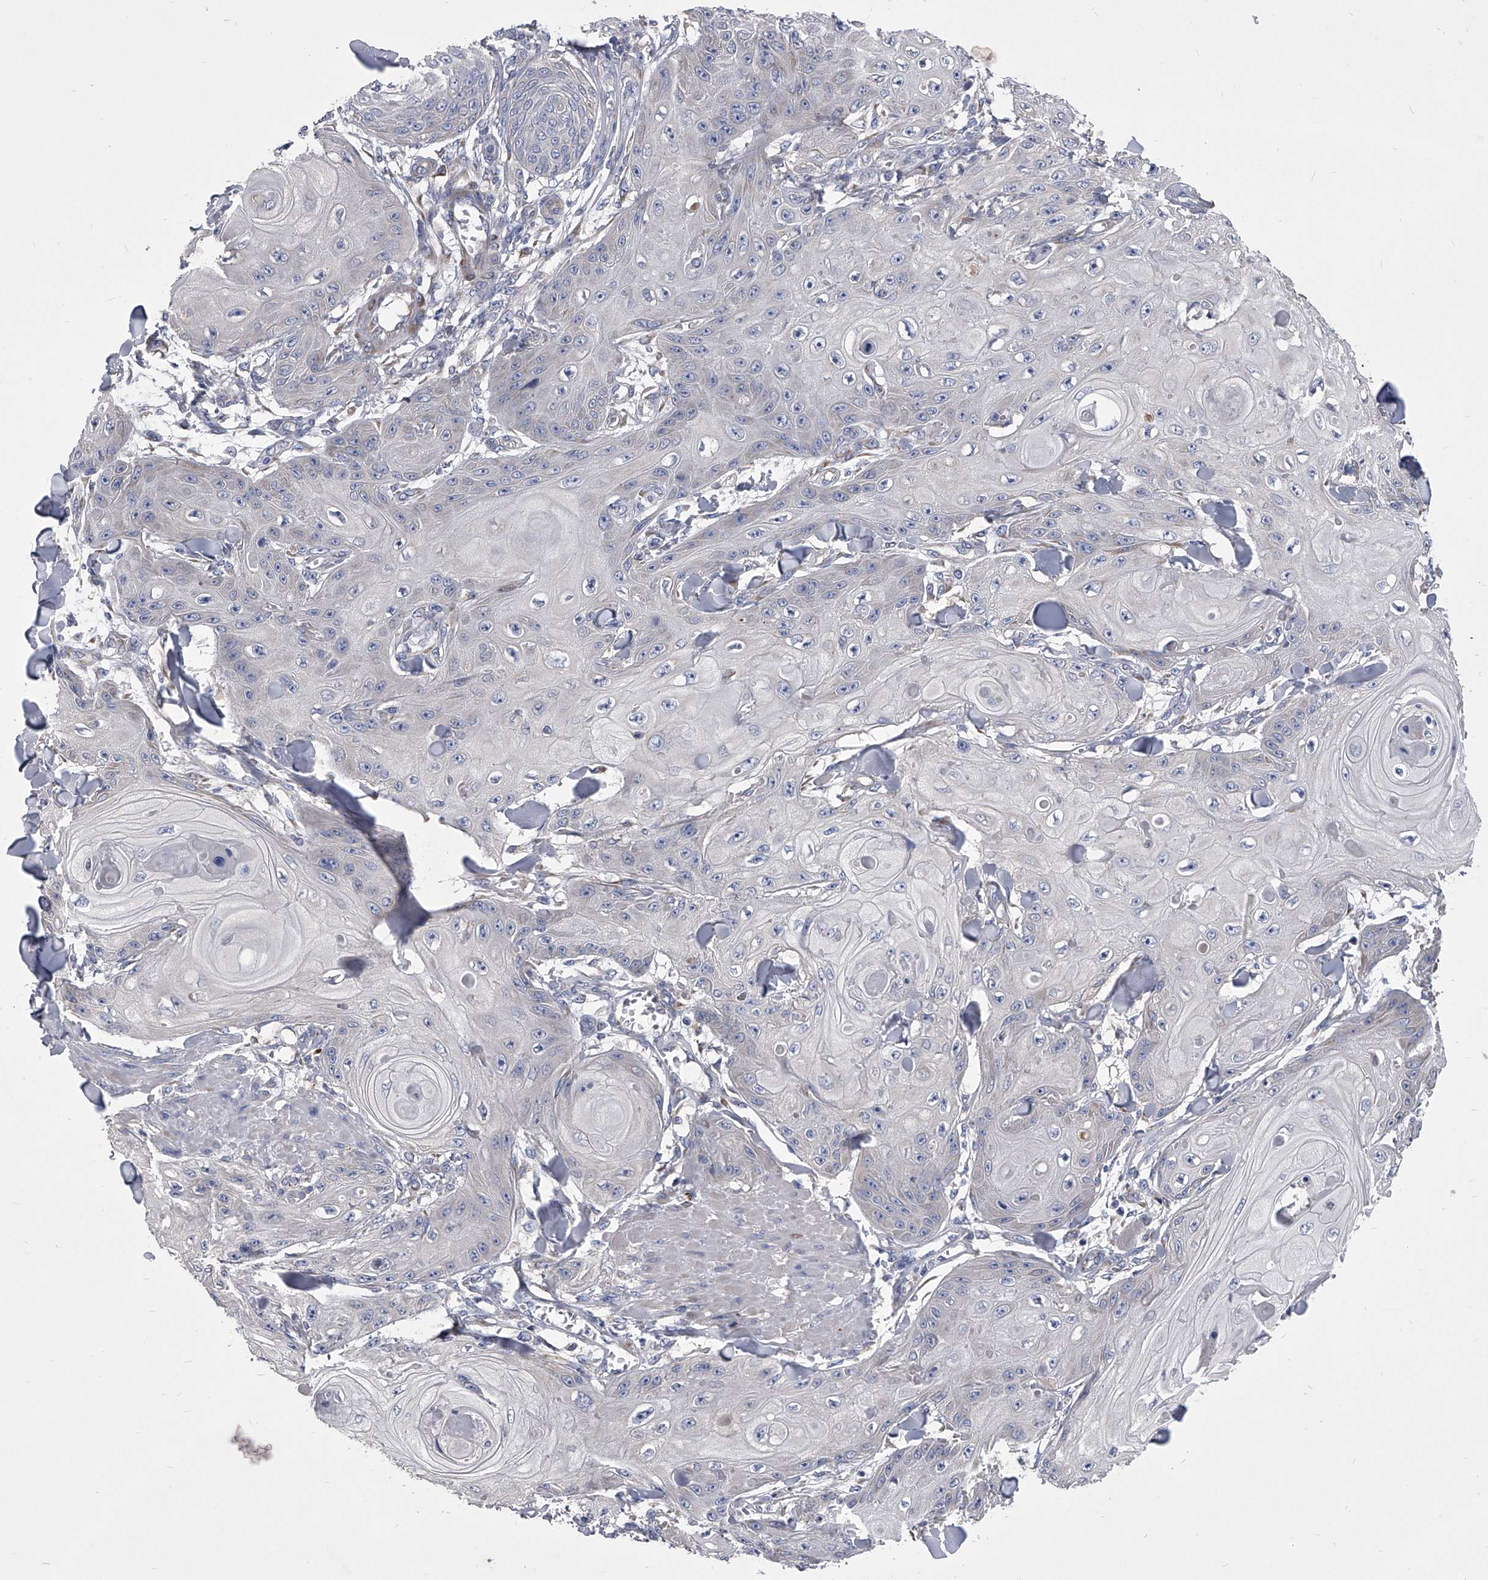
{"staining": {"intensity": "negative", "quantity": "none", "location": "none"}, "tissue": "skin cancer", "cell_type": "Tumor cells", "image_type": "cancer", "snomed": [{"axis": "morphology", "description": "Squamous cell carcinoma, NOS"}, {"axis": "topography", "description": "Skin"}], "caption": "Tumor cells show no significant positivity in skin cancer. Brightfield microscopy of IHC stained with DAB (brown) and hematoxylin (blue), captured at high magnification.", "gene": "CCR4", "patient": {"sex": "male", "age": 74}}